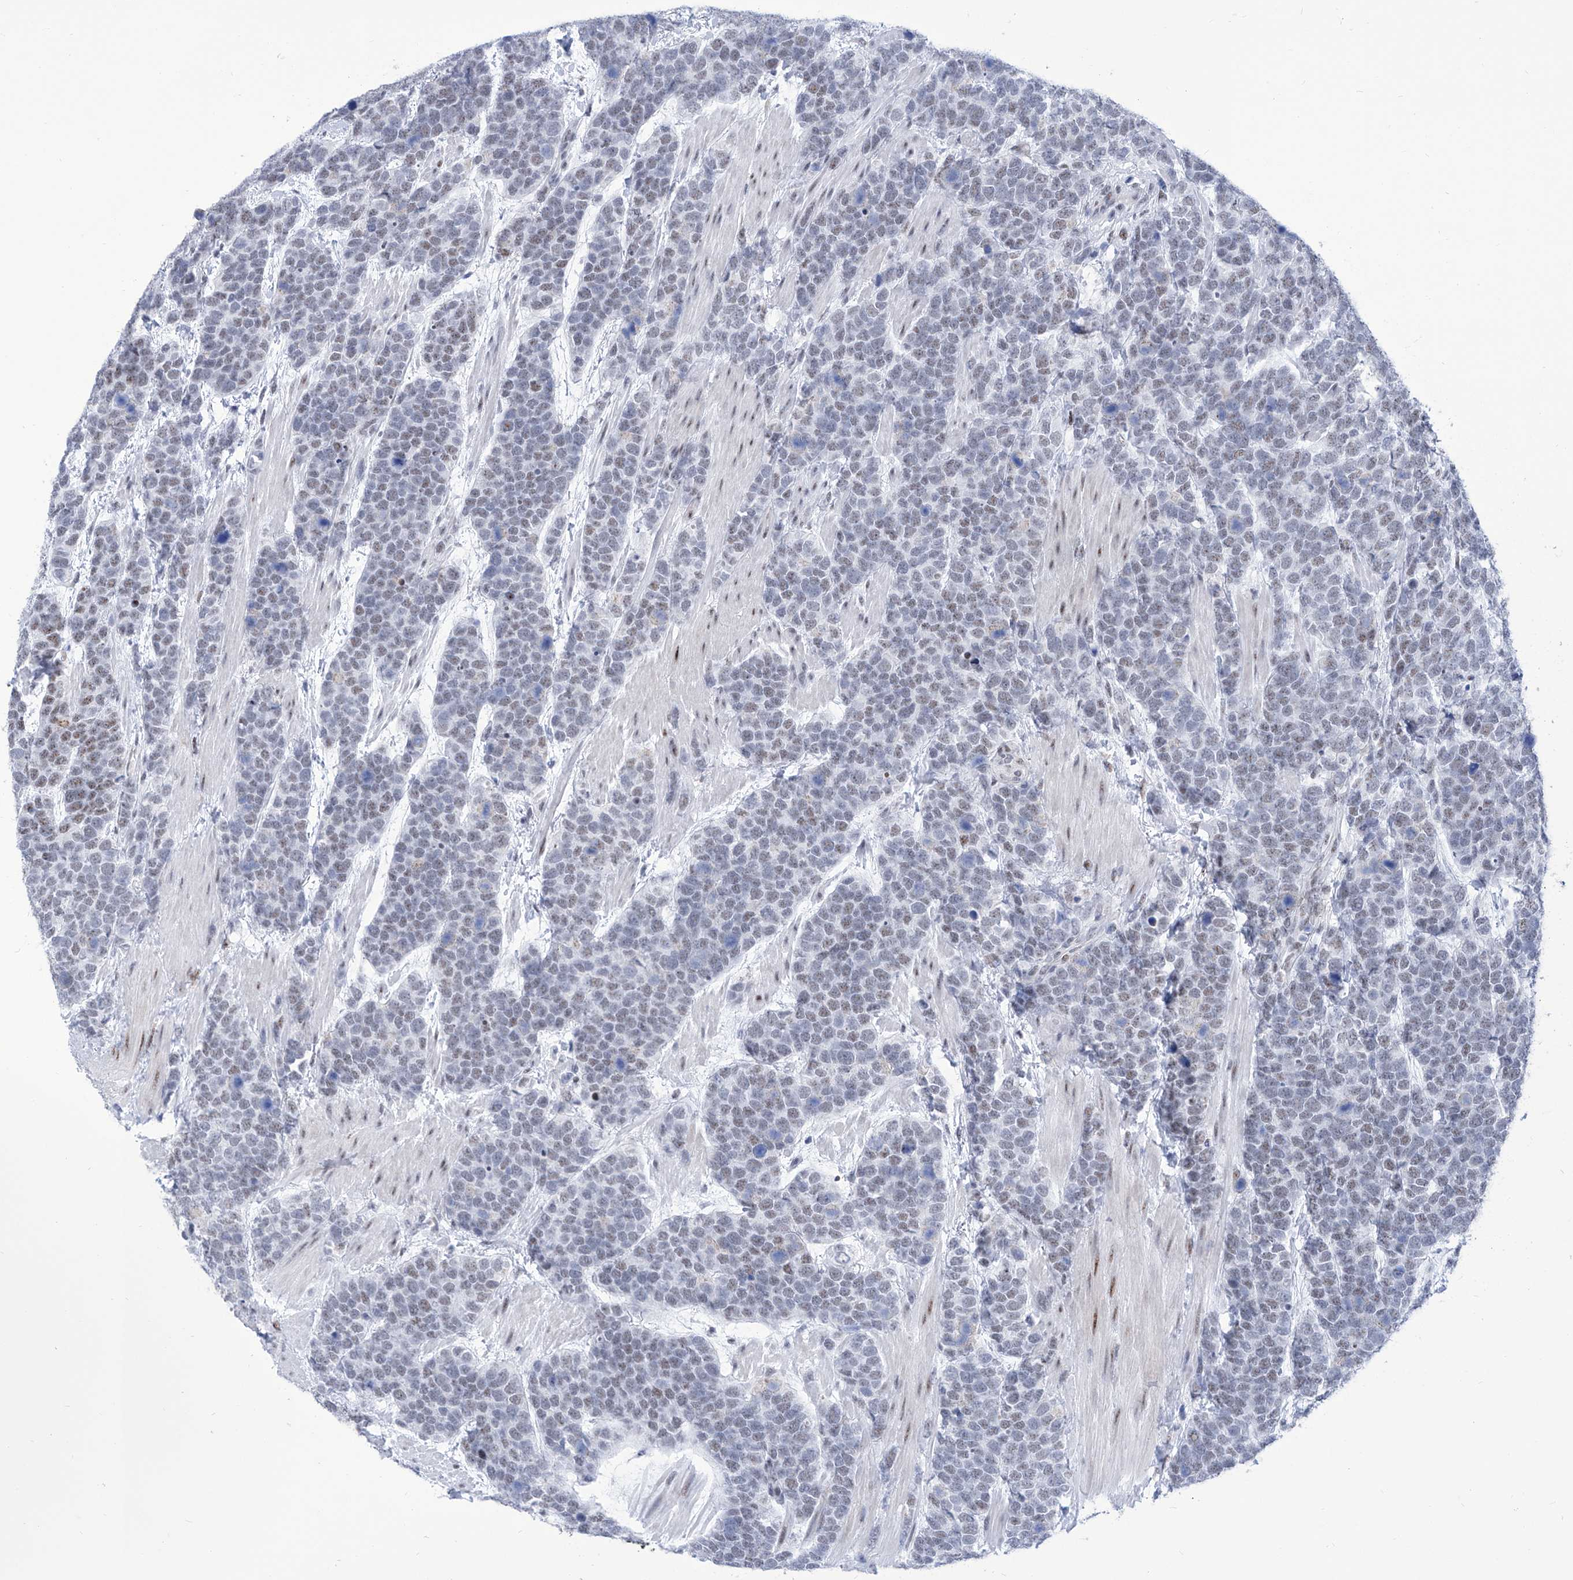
{"staining": {"intensity": "moderate", "quantity": "25%-75%", "location": "nuclear"}, "tissue": "urothelial cancer", "cell_type": "Tumor cells", "image_type": "cancer", "snomed": [{"axis": "morphology", "description": "Urothelial carcinoma, High grade"}, {"axis": "topography", "description": "Urinary bladder"}], "caption": "Protein staining exhibits moderate nuclear positivity in approximately 25%-75% of tumor cells in urothelial cancer. The protein of interest is stained brown, and the nuclei are stained in blue (DAB IHC with brightfield microscopy, high magnification).", "gene": "SART1", "patient": {"sex": "female", "age": 82}}